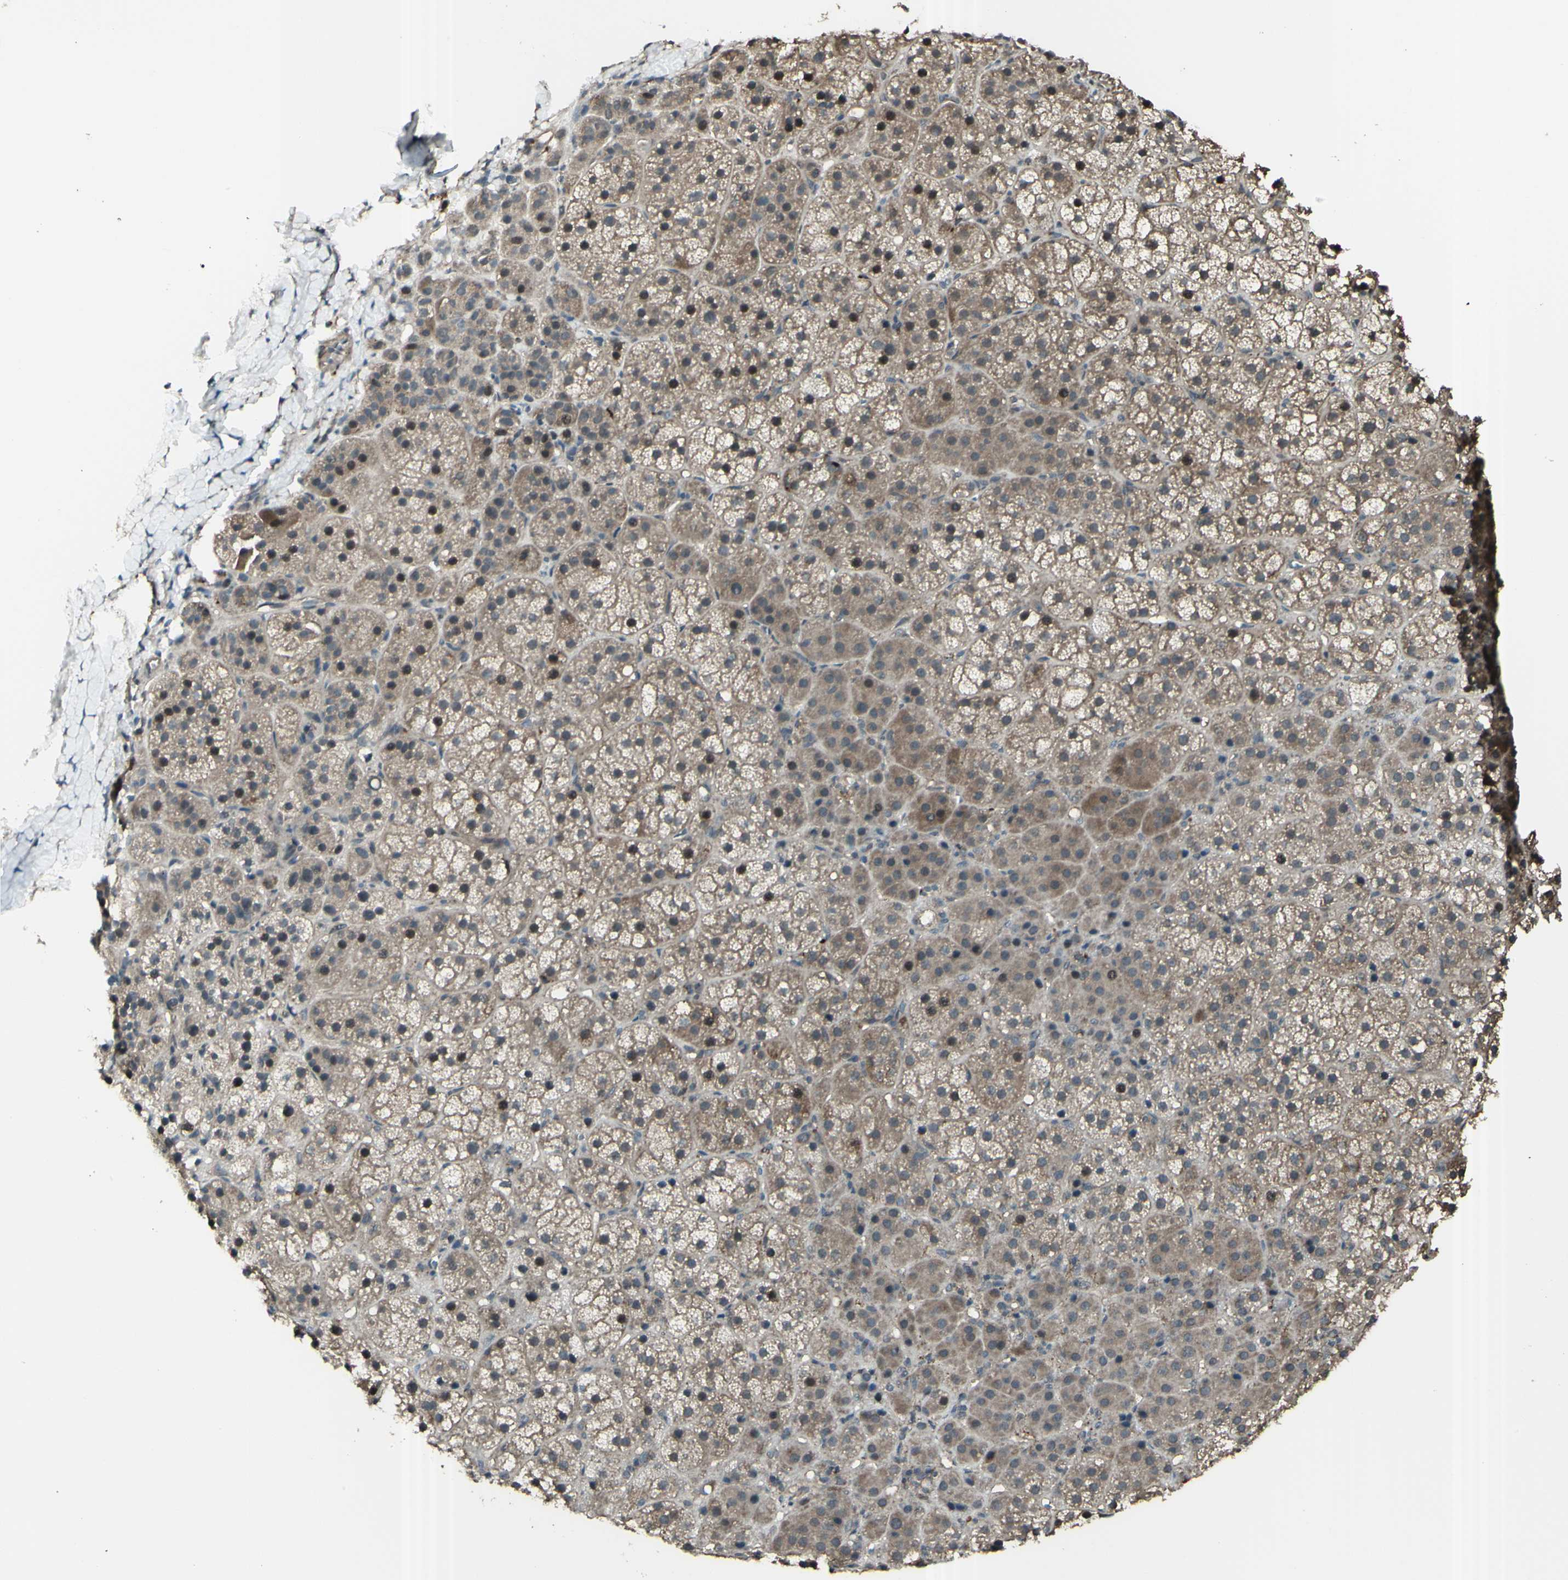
{"staining": {"intensity": "moderate", "quantity": ">75%", "location": "cytoplasmic/membranous,nuclear"}, "tissue": "adrenal gland", "cell_type": "Glandular cells", "image_type": "normal", "snomed": [{"axis": "morphology", "description": "Normal tissue, NOS"}, {"axis": "topography", "description": "Adrenal gland"}], "caption": "Brown immunohistochemical staining in benign adrenal gland exhibits moderate cytoplasmic/membranous,nuclear positivity in about >75% of glandular cells.", "gene": "GNAS", "patient": {"sex": "female", "age": 57}}